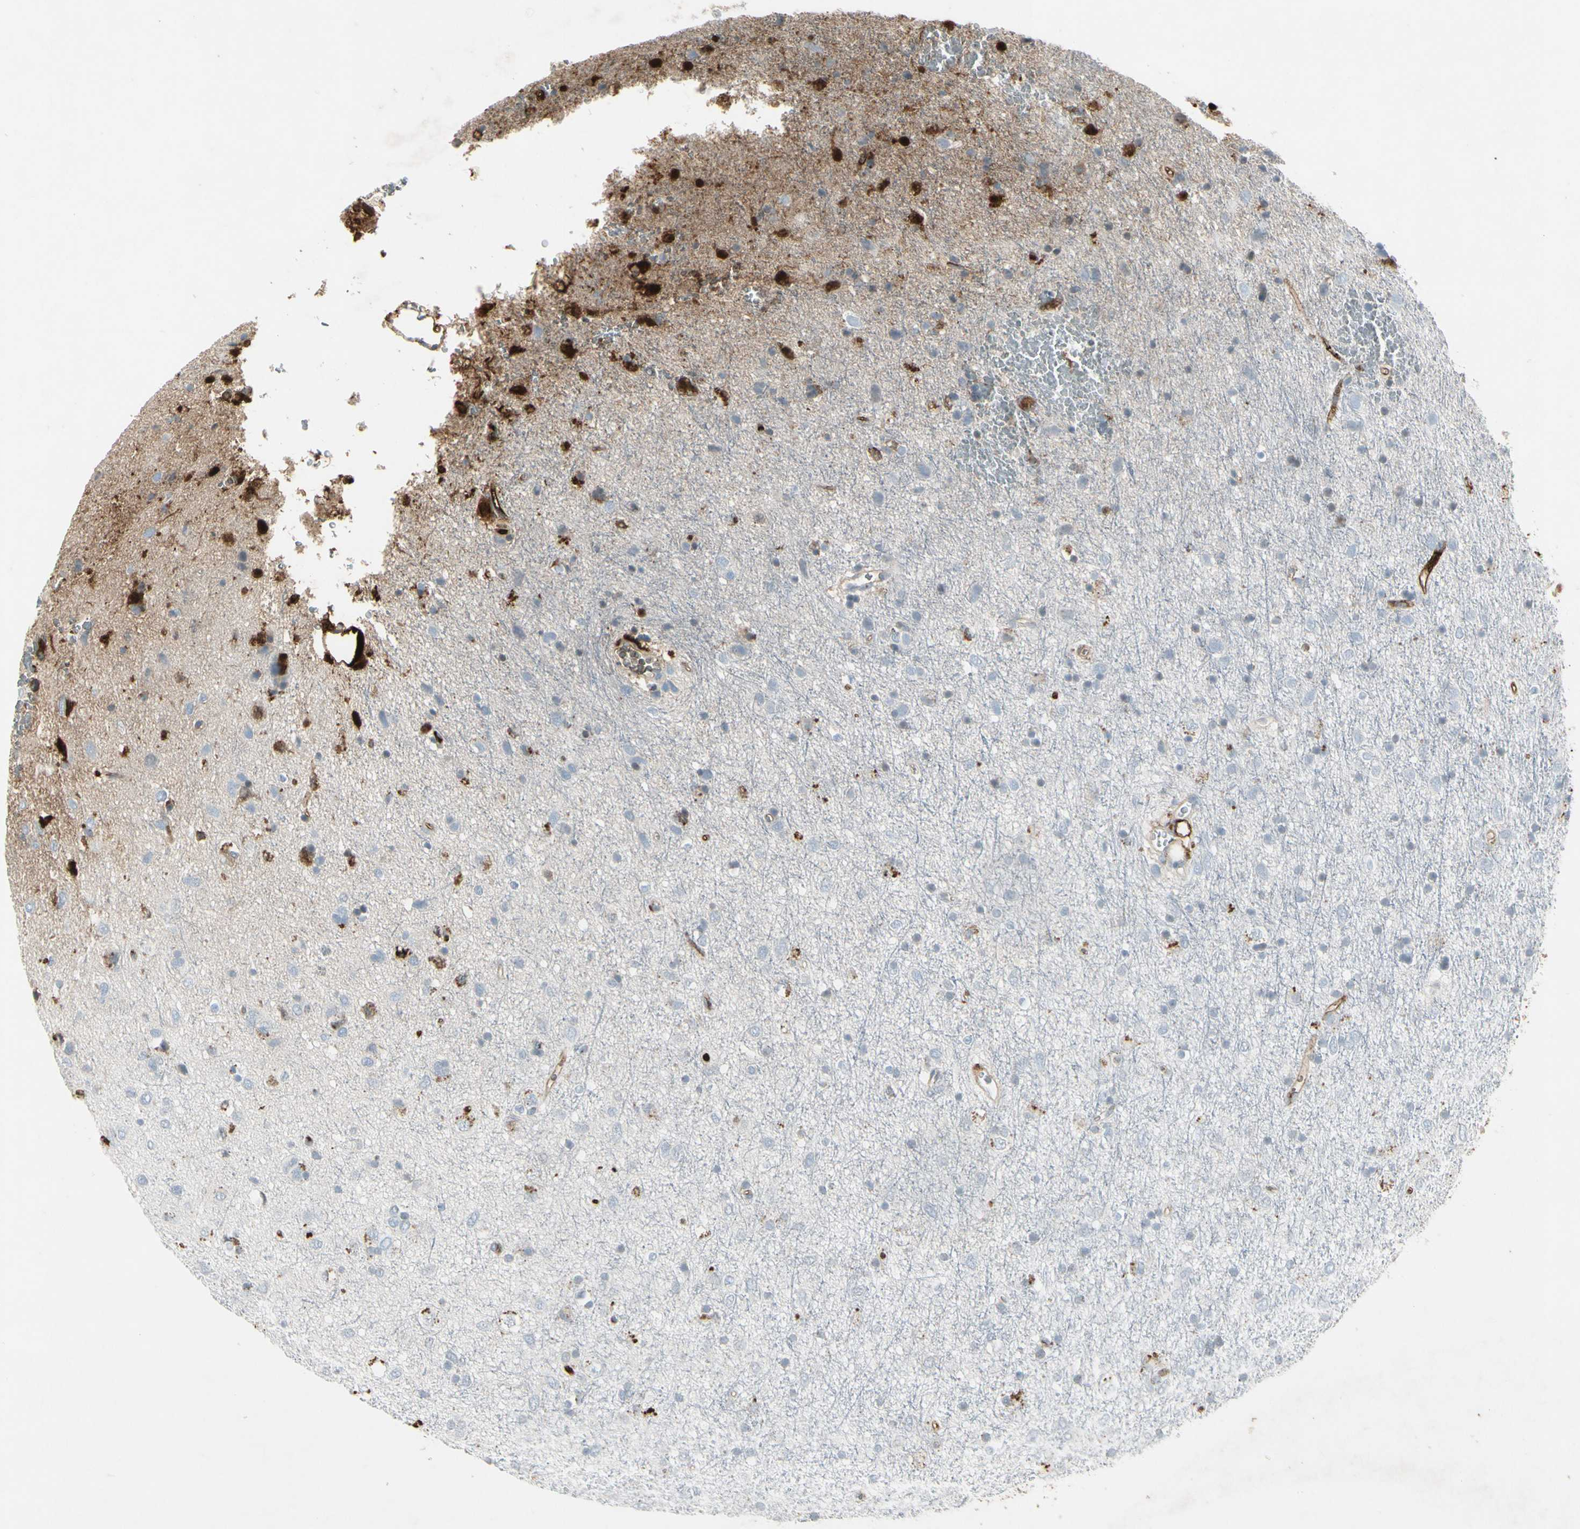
{"staining": {"intensity": "strong", "quantity": "<25%", "location": "cytoplasmic/membranous"}, "tissue": "glioma", "cell_type": "Tumor cells", "image_type": "cancer", "snomed": [{"axis": "morphology", "description": "Glioma, malignant, Low grade"}, {"axis": "topography", "description": "Brain"}], "caption": "DAB (3,3'-diaminobenzidine) immunohistochemical staining of human low-grade glioma (malignant) demonstrates strong cytoplasmic/membranous protein staining in about <25% of tumor cells.", "gene": "IGHM", "patient": {"sex": "male", "age": 77}}